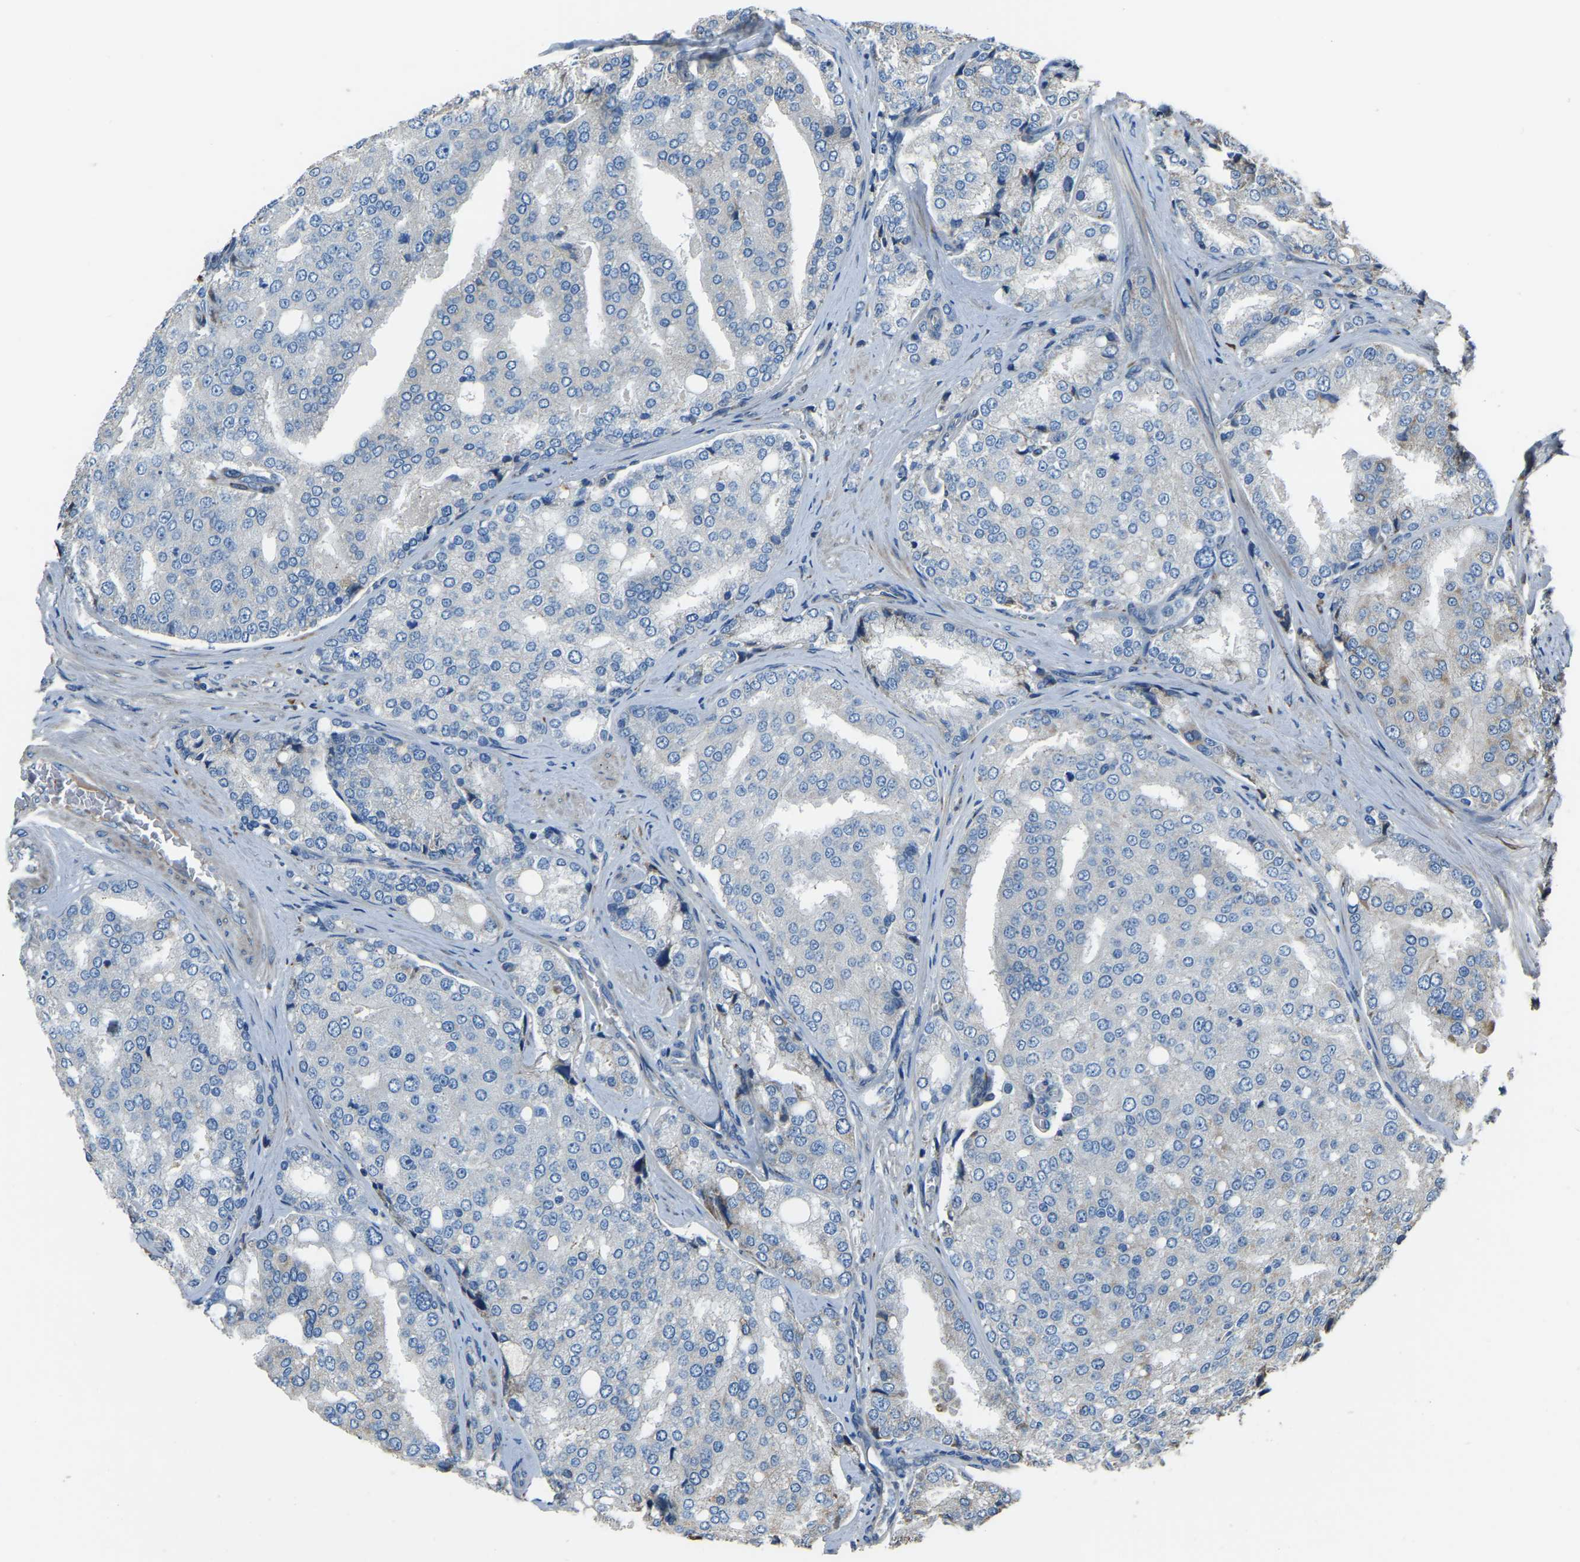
{"staining": {"intensity": "negative", "quantity": "none", "location": "none"}, "tissue": "prostate cancer", "cell_type": "Tumor cells", "image_type": "cancer", "snomed": [{"axis": "morphology", "description": "Adenocarcinoma, High grade"}, {"axis": "topography", "description": "Prostate"}], "caption": "Immunohistochemistry (IHC) micrograph of neoplastic tissue: human adenocarcinoma (high-grade) (prostate) stained with DAB (3,3'-diaminobenzidine) shows no significant protein expression in tumor cells.", "gene": "COL3A1", "patient": {"sex": "male", "age": 50}}